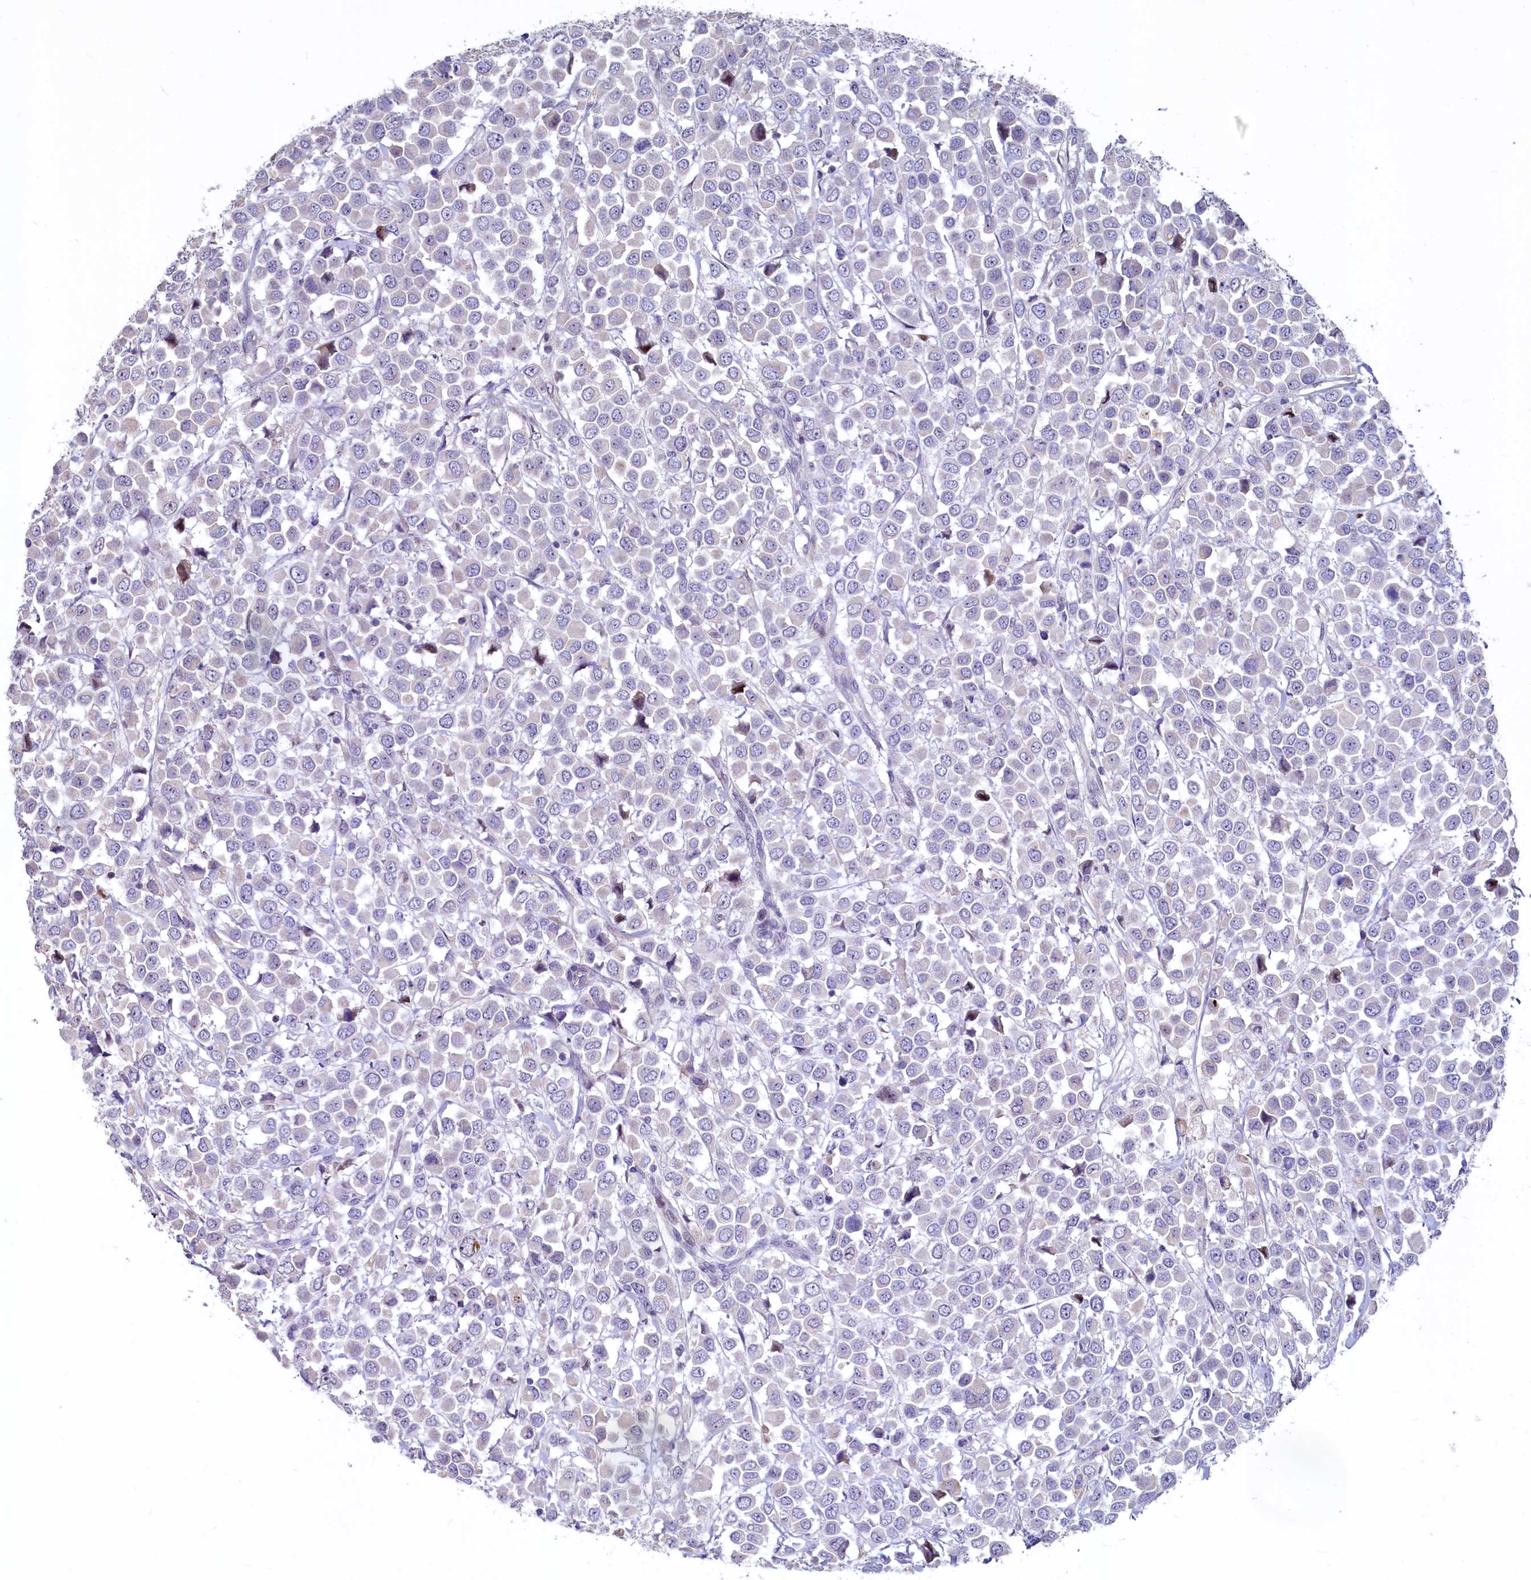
{"staining": {"intensity": "negative", "quantity": "none", "location": "none"}, "tissue": "breast cancer", "cell_type": "Tumor cells", "image_type": "cancer", "snomed": [{"axis": "morphology", "description": "Duct carcinoma"}, {"axis": "topography", "description": "Breast"}], "caption": "Tumor cells are negative for protein expression in human breast intraductal carcinoma.", "gene": "ASXL3", "patient": {"sex": "female", "age": 61}}